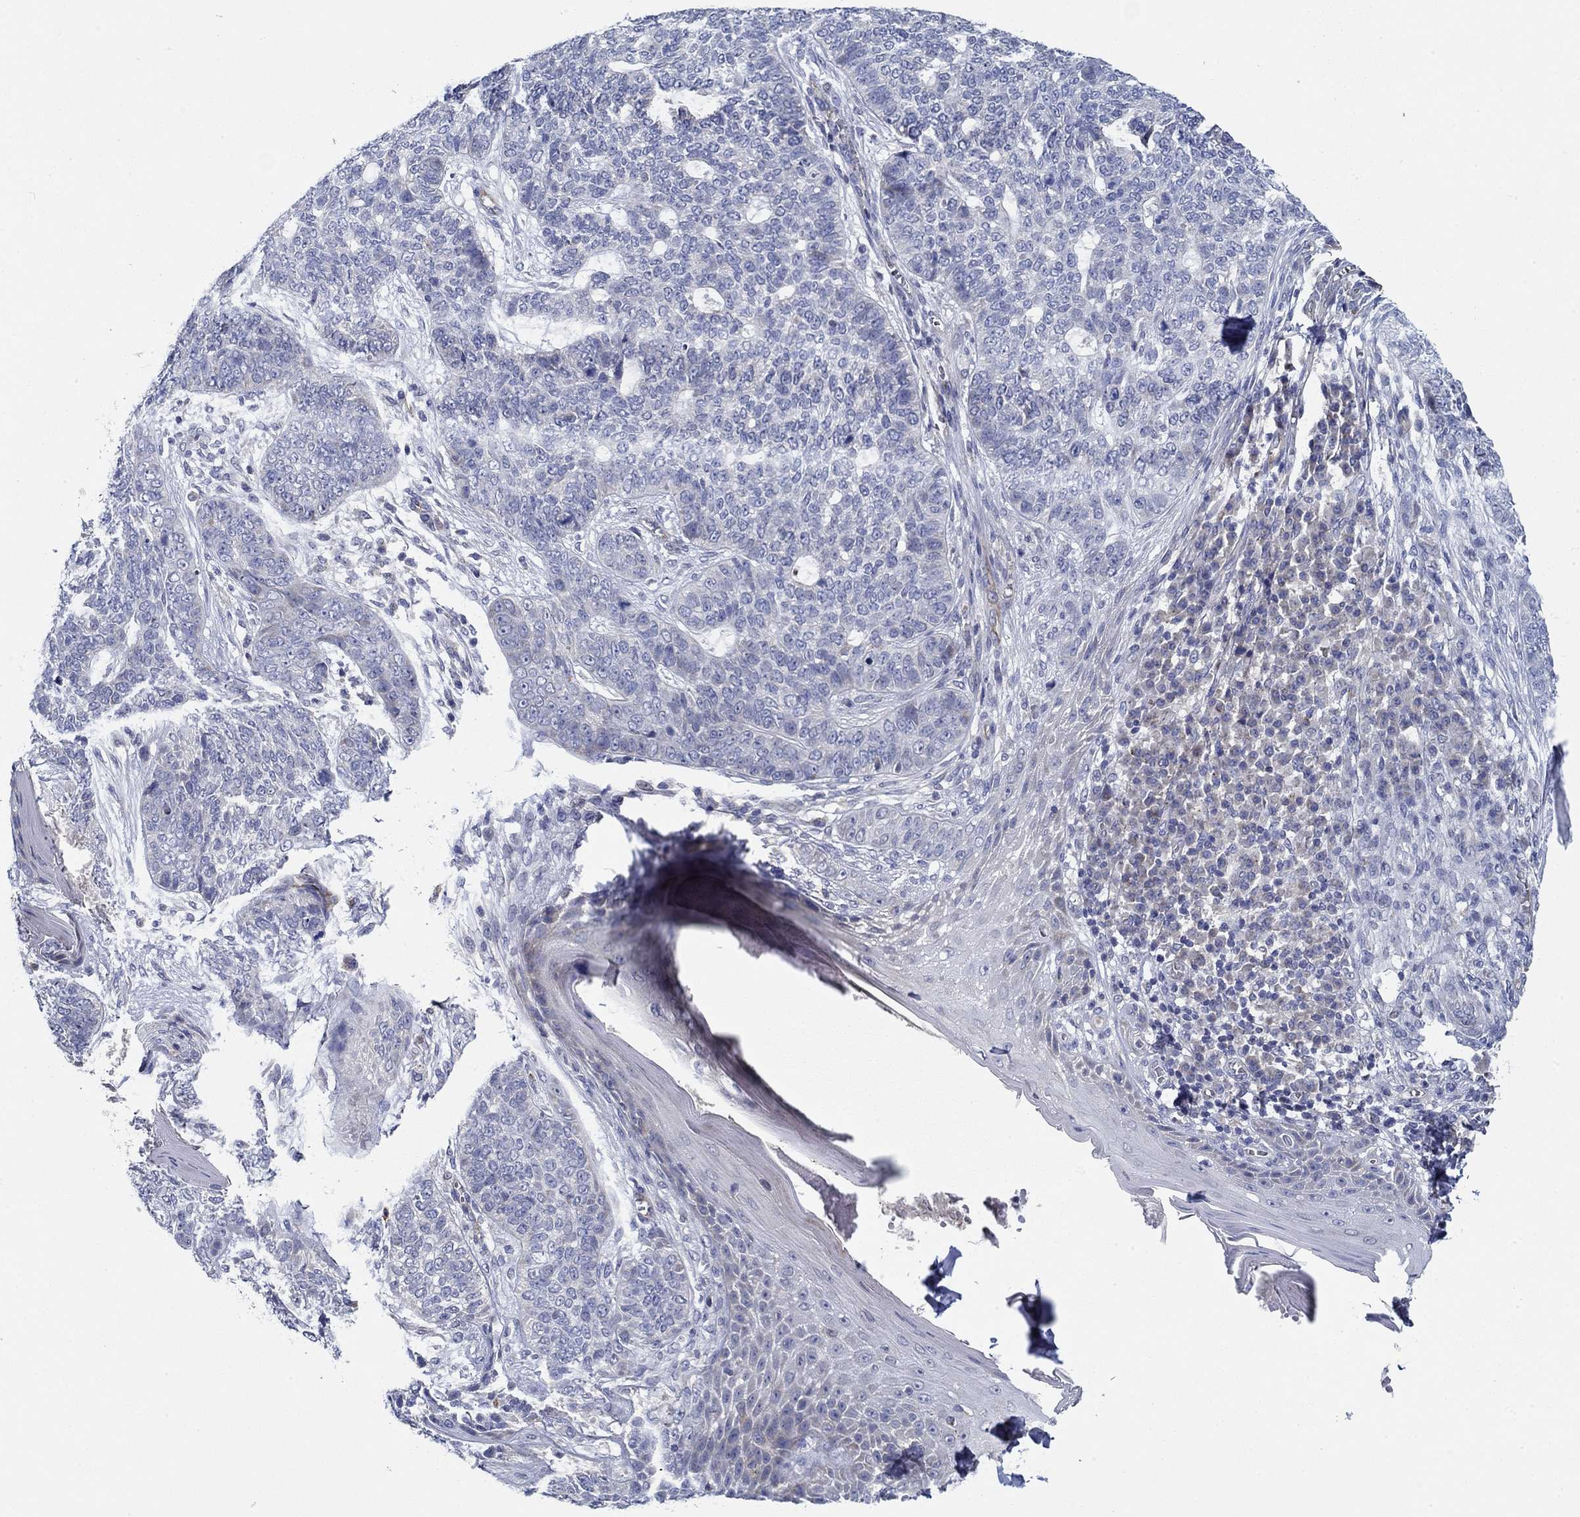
{"staining": {"intensity": "negative", "quantity": "none", "location": "none"}, "tissue": "skin cancer", "cell_type": "Tumor cells", "image_type": "cancer", "snomed": [{"axis": "morphology", "description": "Basal cell carcinoma"}, {"axis": "topography", "description": "Skin"}], "caption": "IHC photomicrograph of basal cell carcinoma (skin) stained for a protein (brown), which demonstrates no expression in tumor cells.", "gene": "CFAP61", "patient": {"sex": "female", "age": 69}}